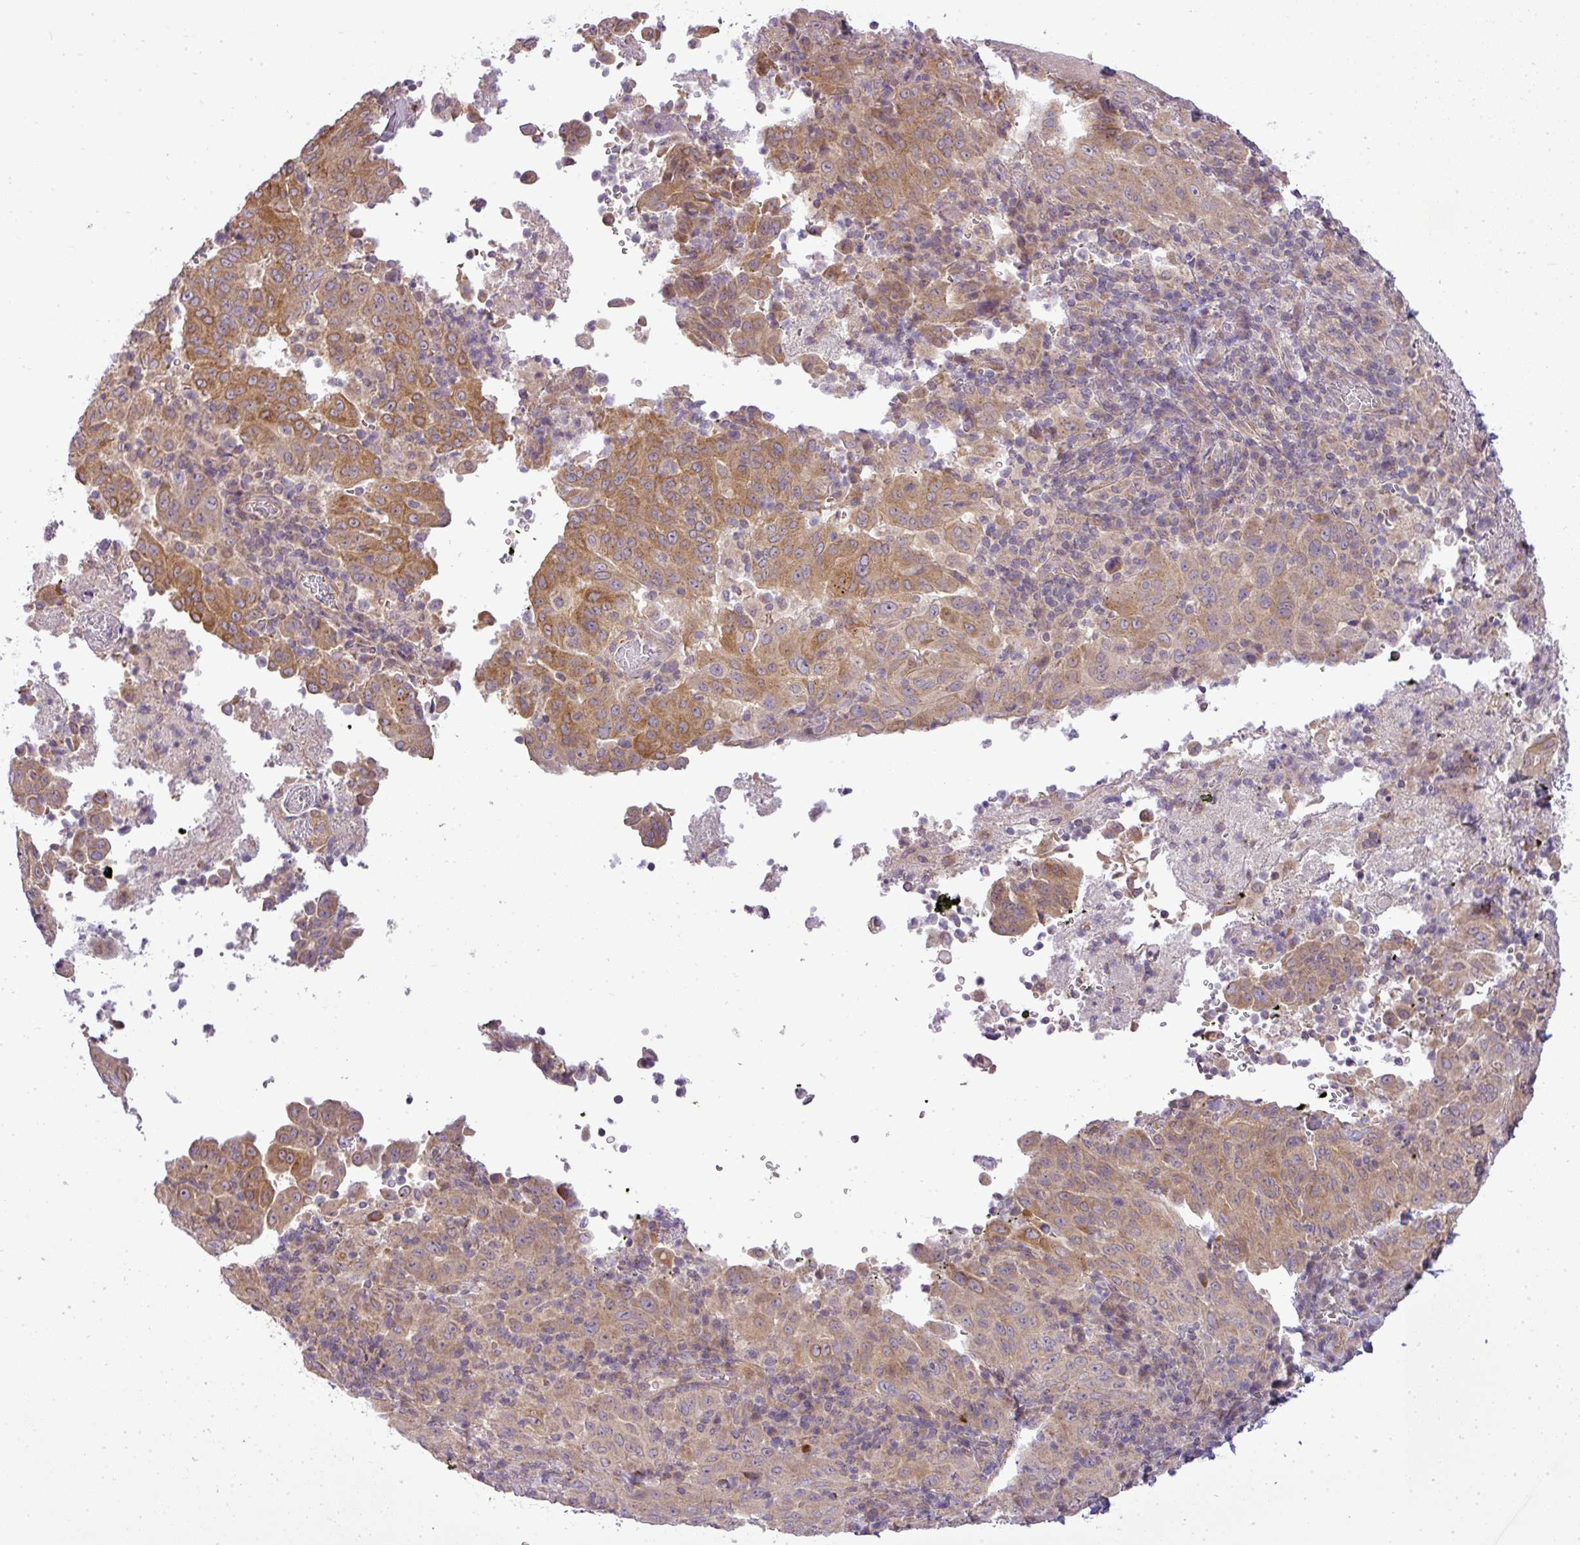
{"staining": {"intensity": "moderate", "quantity": ">75%", "location": "cytoplasmic/membranous"}, "tissue": "pancreatic cancer", "cell_type": "Tumor cells", "image_type": "cancer", "snomed": [{"axis": "morphology", "description": "Adenocarcinoma, NOS"}, {"axis": "topography", "description": "Pancreas"}], "caption": "Immunohistochemical staining of pancreatic cancer (adenocarcinoma) exhibits medium levels of moderate cytoplasmic/membranous positivity in about >75% of tumor cells.", "gene": "ZDHHC1", "patient": {"sex": "male", "age": 63}}